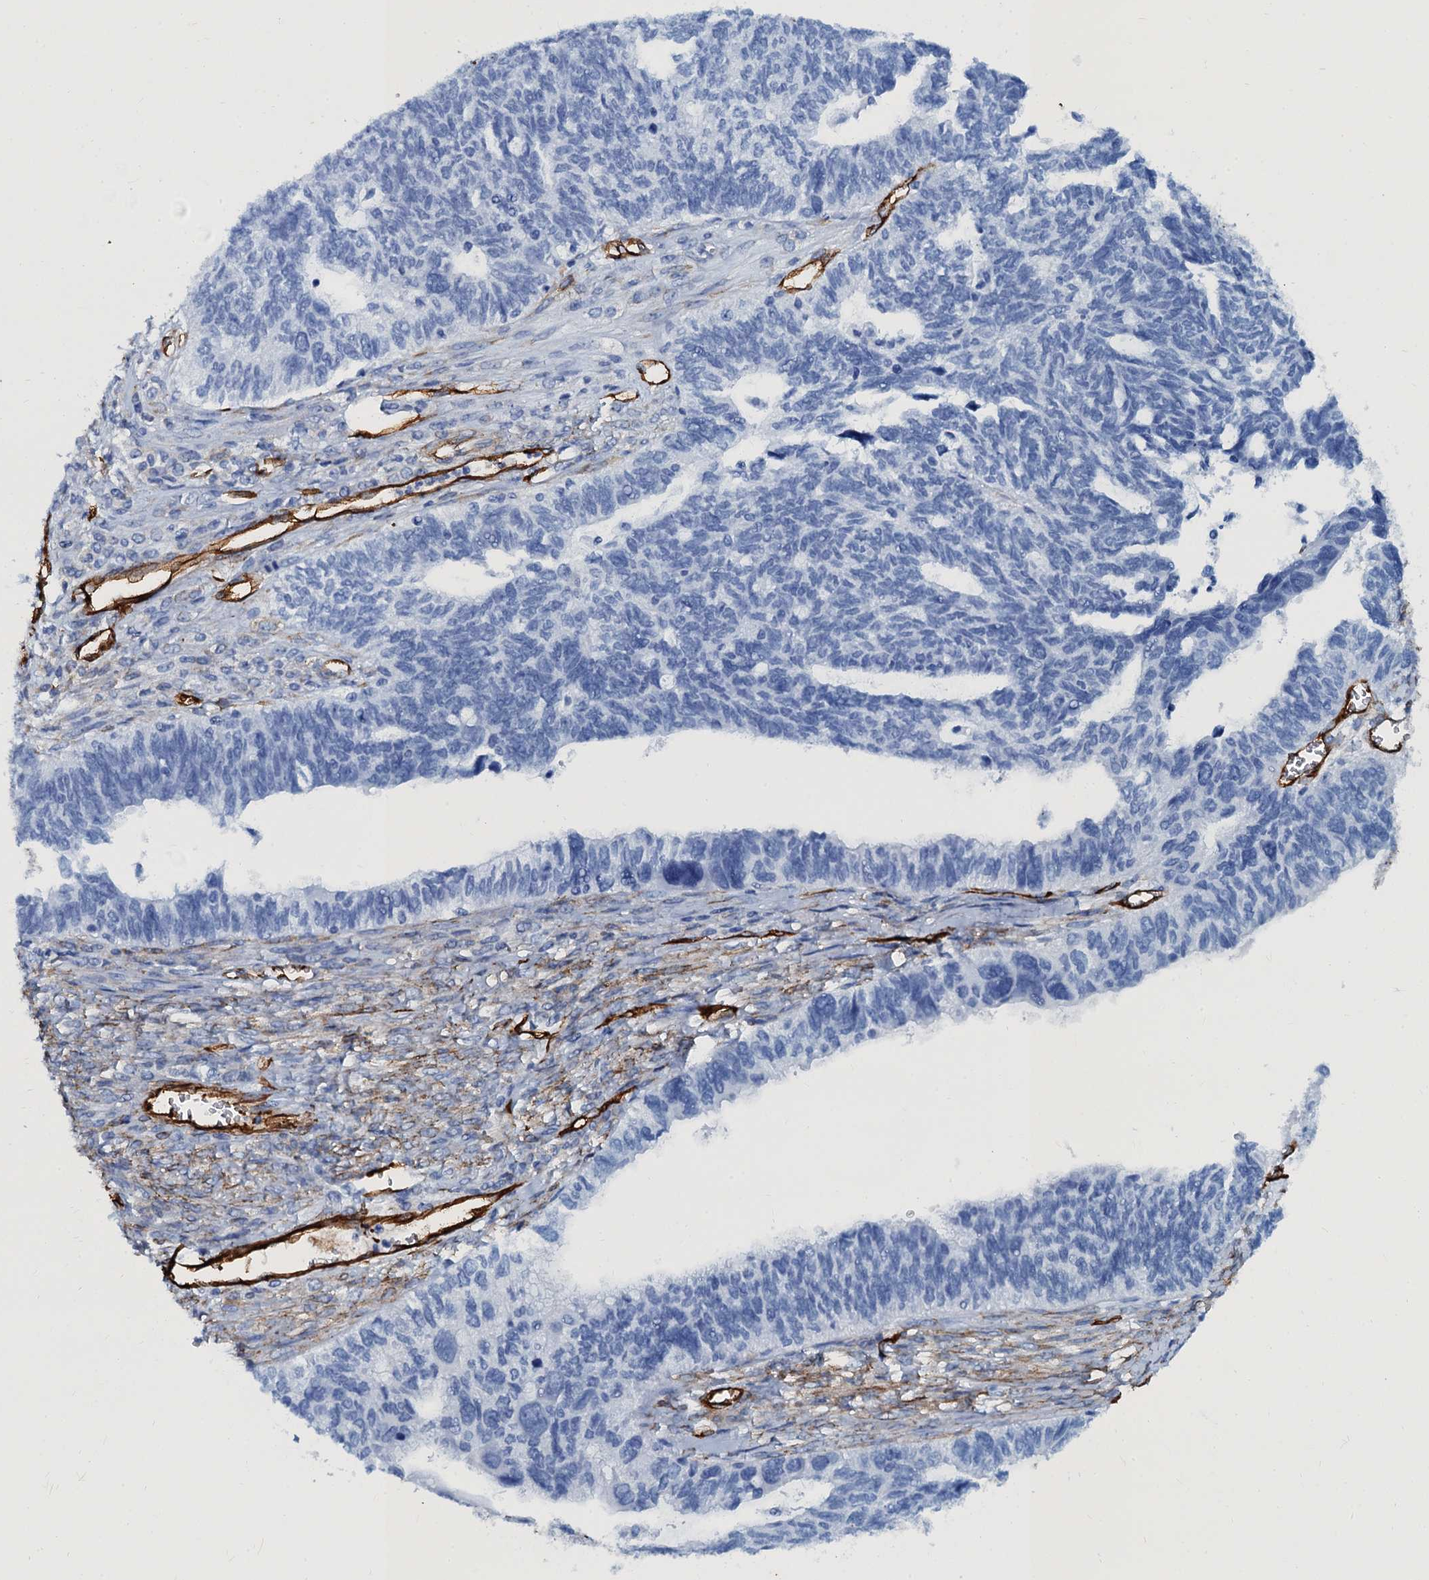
{"staining": {"intensity": "negative", "quantity": "none", "location": "none"}, "tissue": "ovarian cancer", "cell_type": "Tumor cells", "image_type": "cancer", "snomed": [{"axis": "morphology", "description": "Cystadenocarcinoma, serous, NOS"}, {"axis": "topography", "description": "Ovary"}], "caption": "A high-resolution photomicrograph shows IHC staining of serous cystadenocarcinoma (ovarian), which shows no significant positivity in tumor cells. Brightfield microscopy of IHC stained with DAB (3,3'-diaminobenzidine) (brown) and hematoxylin (blue), captured at high magnification.", "gene": "CAVIN2", "patient": {"sex": "female", "age": 79}}